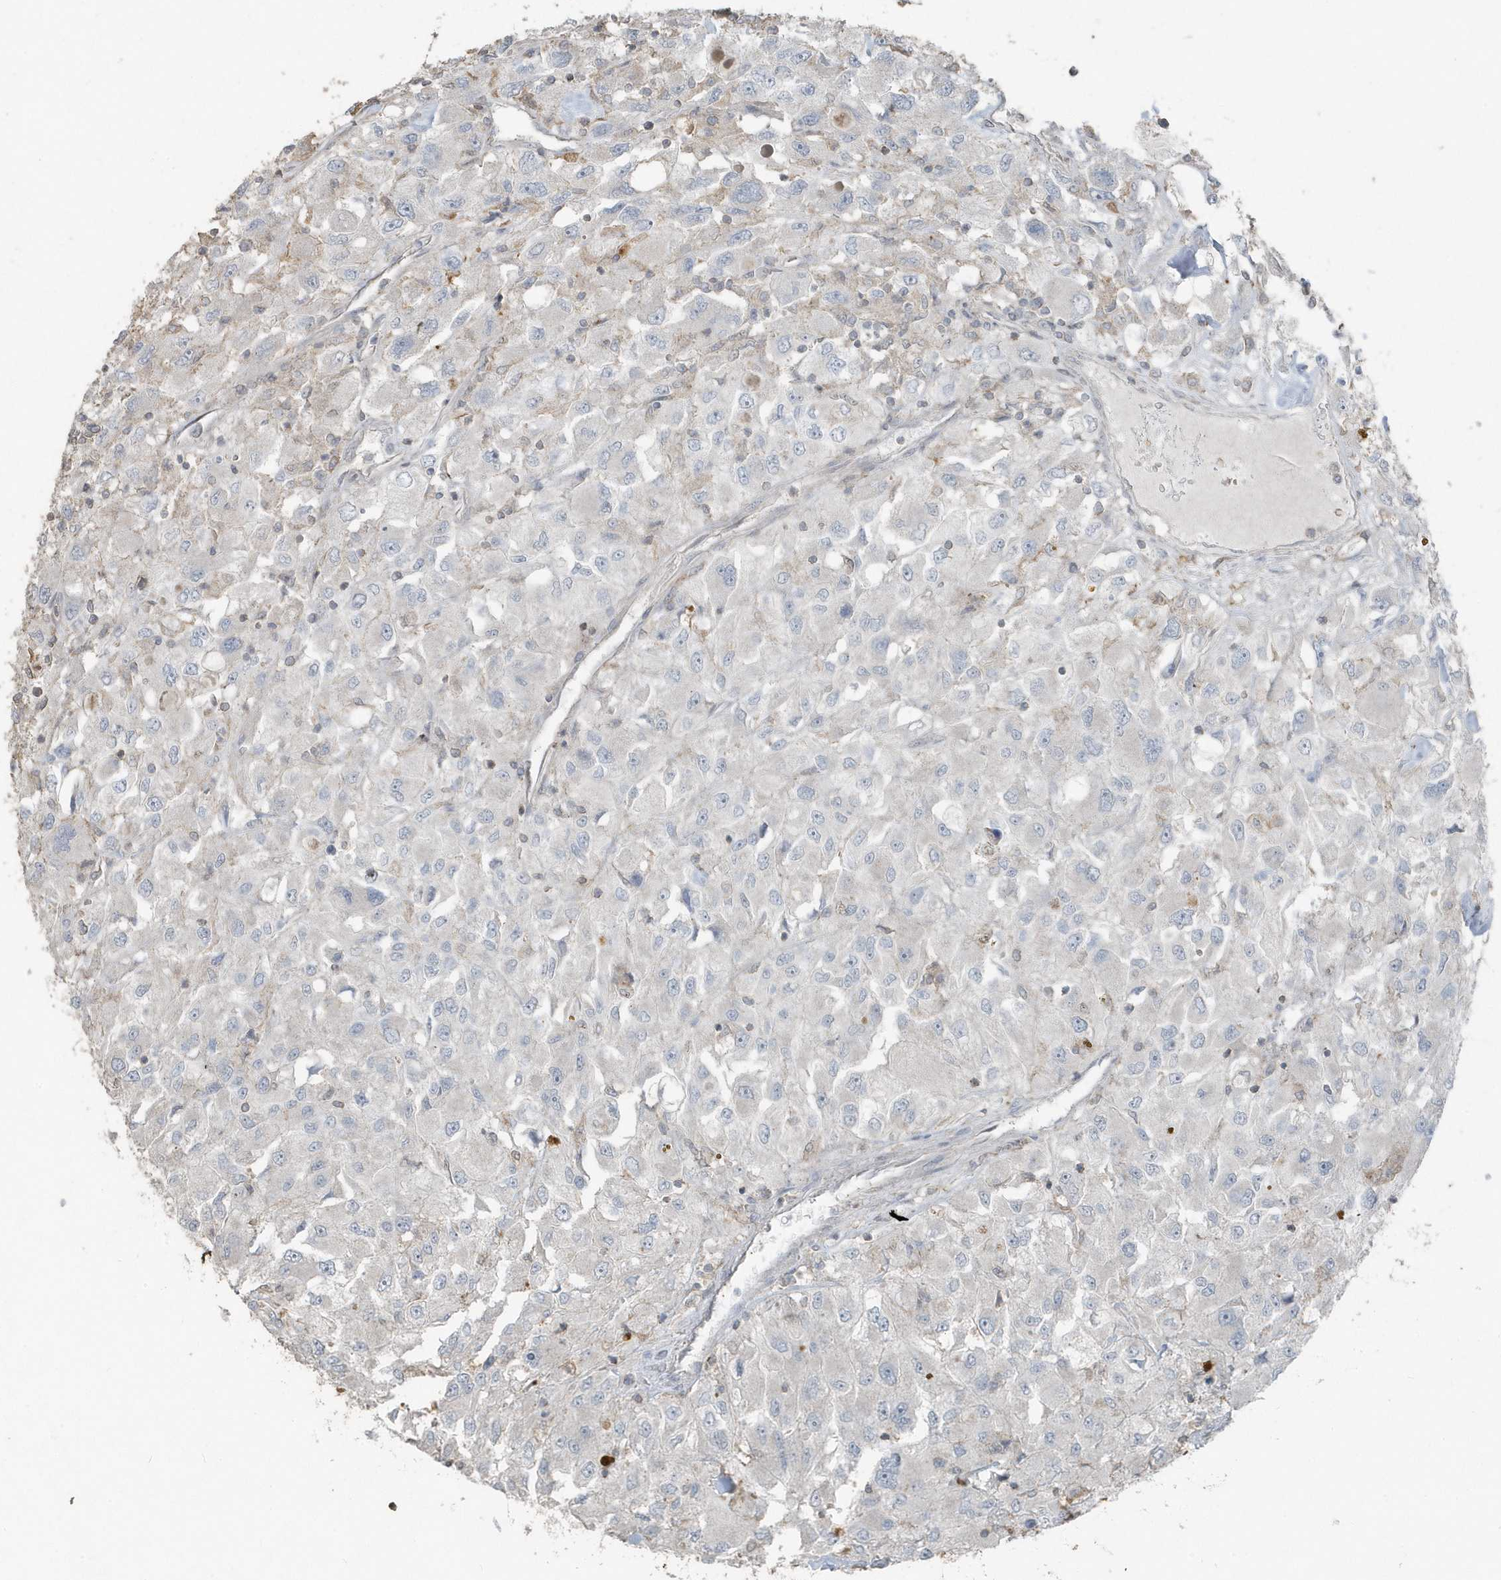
{"staining": {"intensity": "negative", "quantity": "none", "location": "none"}, "tissue": "renal cancer", "cell_type": "Tumor cells", "image_type": "cancer", "snomed": [{"axis": "morphology", "description": "Adenocarcinoma, NOS"}, {"axis": "topography", "description": "Kidney"}], "caption": "The photomicrograph reveals no staining of tumor cells in renal cancer (adenocarcinoma).", "gene": "ACTC1", "patient": {"sex": "female", "age": 52}}